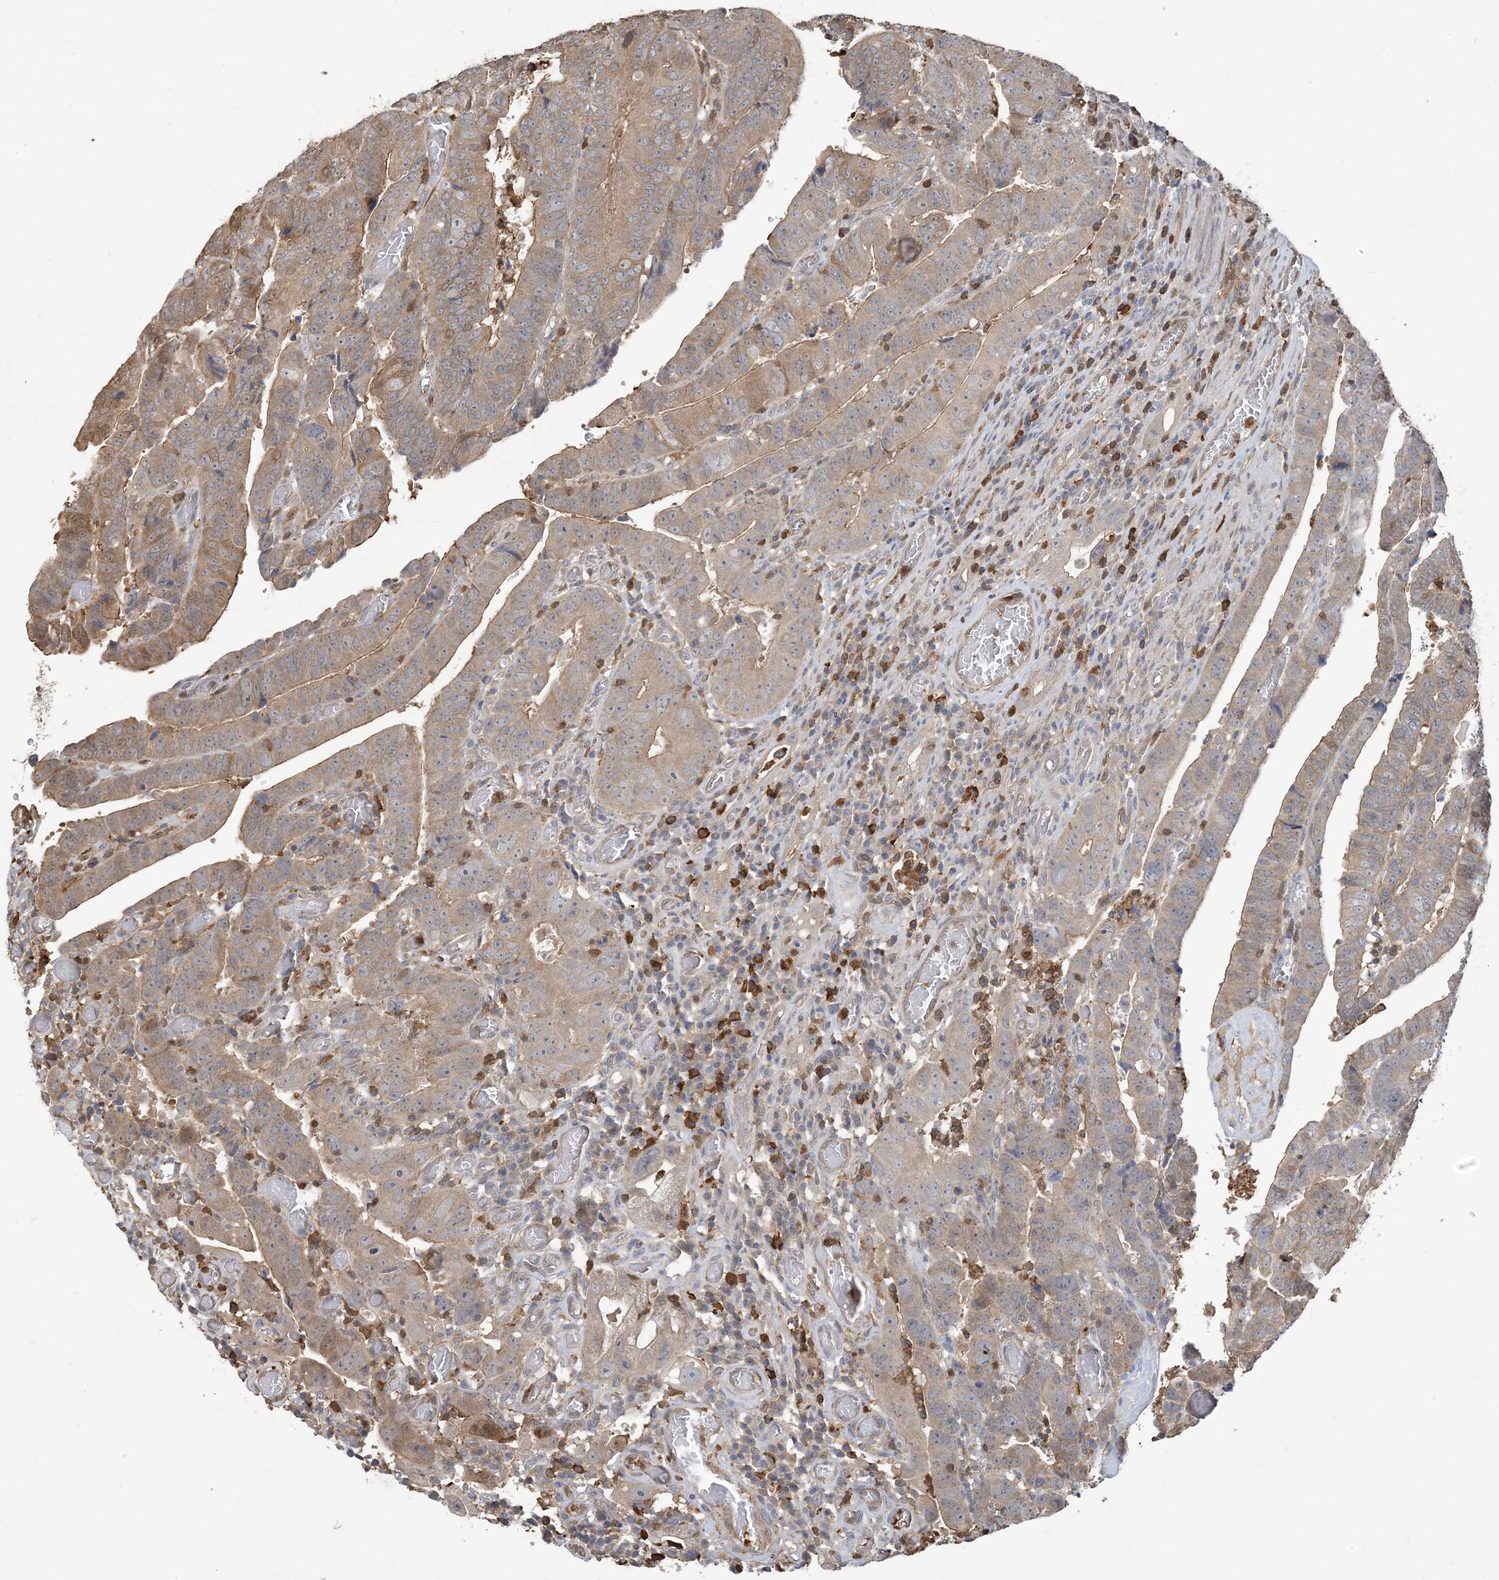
{"staining": {"intensity": "weak", "quantity": ">75%", "location": "cytoplasmic/membranous"}, "tissue": "colorectal cancer", "cell_type": "Tumor cells", "image_type": "cancer", "snomed": [{"axis": "morphology", "description": "Normal tissue, NOS"}, {"axis": "morphology", "description": "Adenocarcinoma, NOS"}, {"axis": "topography", "description": "Rectum"}], "caption": "Protein analysis of colorectal cancer (adenocarcinoma) tissue displays weak cytoplasmic/membranous expression in about >75% of tumor cells.", "gene": "TMSB4X", "patient": {"sex": "female", "age": 65}}